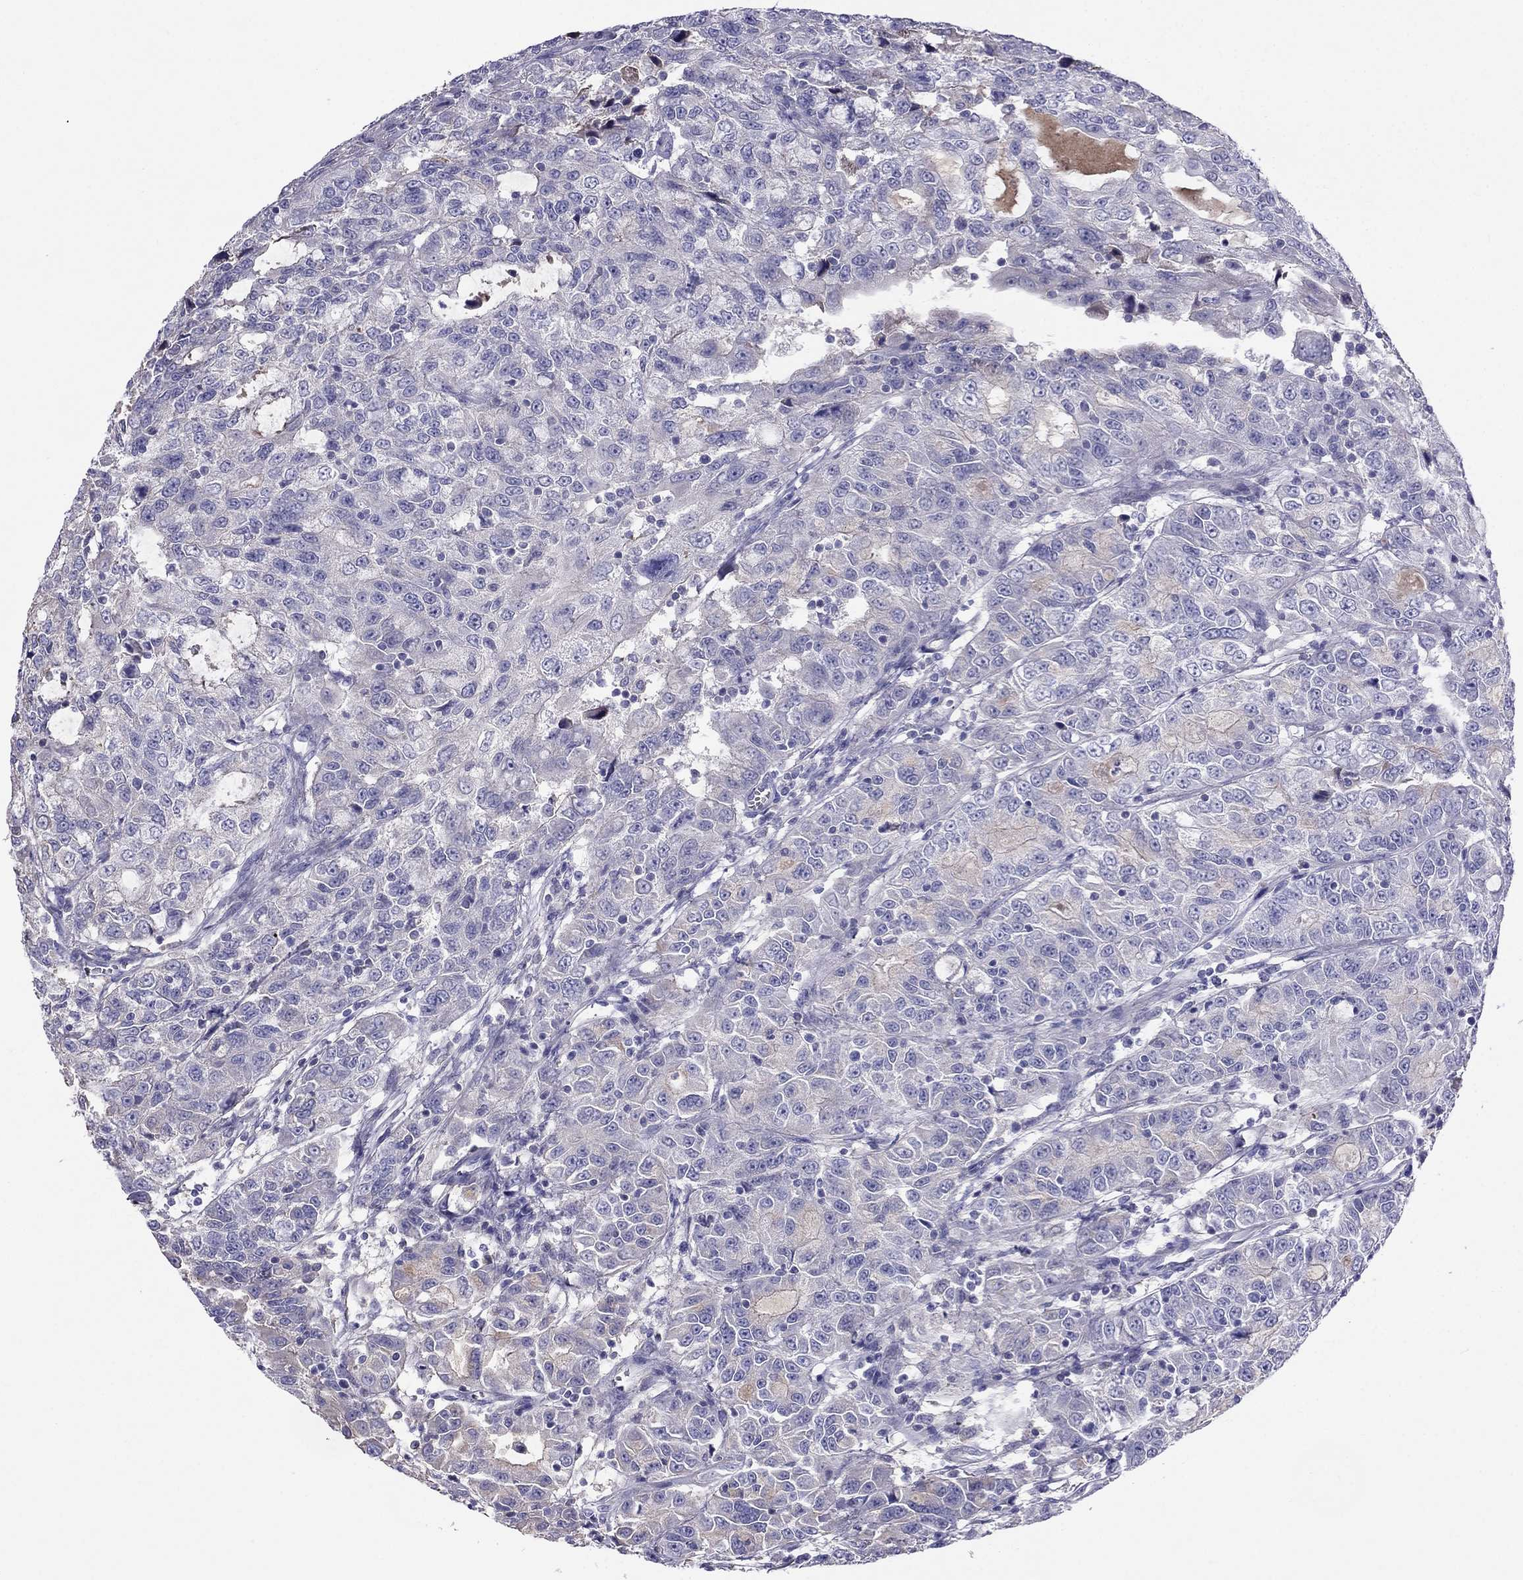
{"staining": {"intensity": "negative", "quantity": "none", "location": "none"}, "tissue": "urothelial cancer", "cell_type": "Tumor cells", "image_type": "cancer", "snomed": [{"axis": "morphology", "description": "Urothelial carcinoma, NOS"}, {"axis": "morphology", "description": "Urothelial carcinoma, High grade"}, {"axis": "topography", "description": "Urinary bladder"}], "caption": "An IHC histopathology image of transitional cell carcinoma is shown. There is no staining in tumor cells of transitional cell carcinoma. (DAB immunohistochemistry (IHC), high magnification).", "gene": "TBC1D21", "patient": {"sex": "female", "age": 73}}